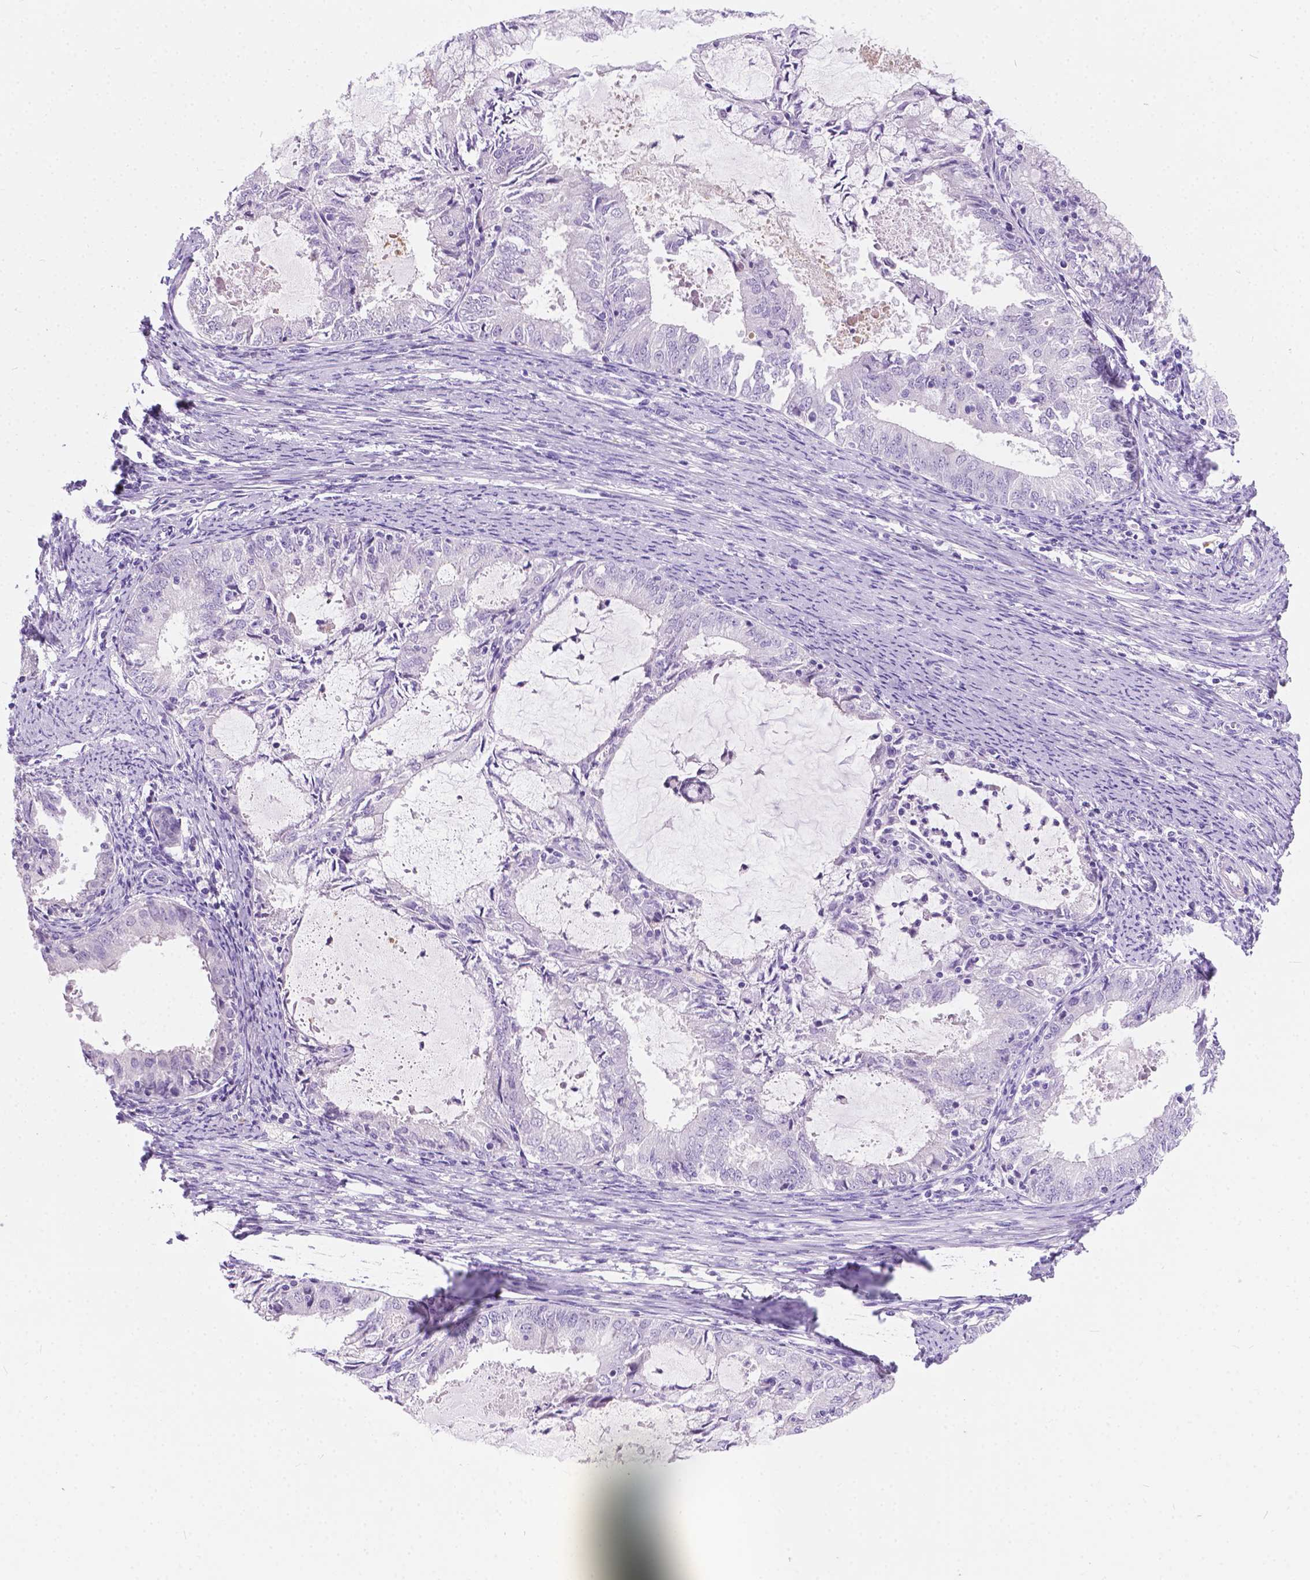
{"staining": {"intensity": "negative", "quantity": "none", "location": "none"}, "tissue": "endometrial cancer", "cell_type": "Tumor cells", "image_type": "cancer", "snomed": [{"axis": "morphology", "description": "Adenocarcinoma, NOS"}, {"axis": "topography", "description": "Endometrium"}], "caption": "Tumor cells are negative for protein expression in human endometrial cancer.", "gene": "ARMS2", "patient": {"sex": "female", "age": 57}}